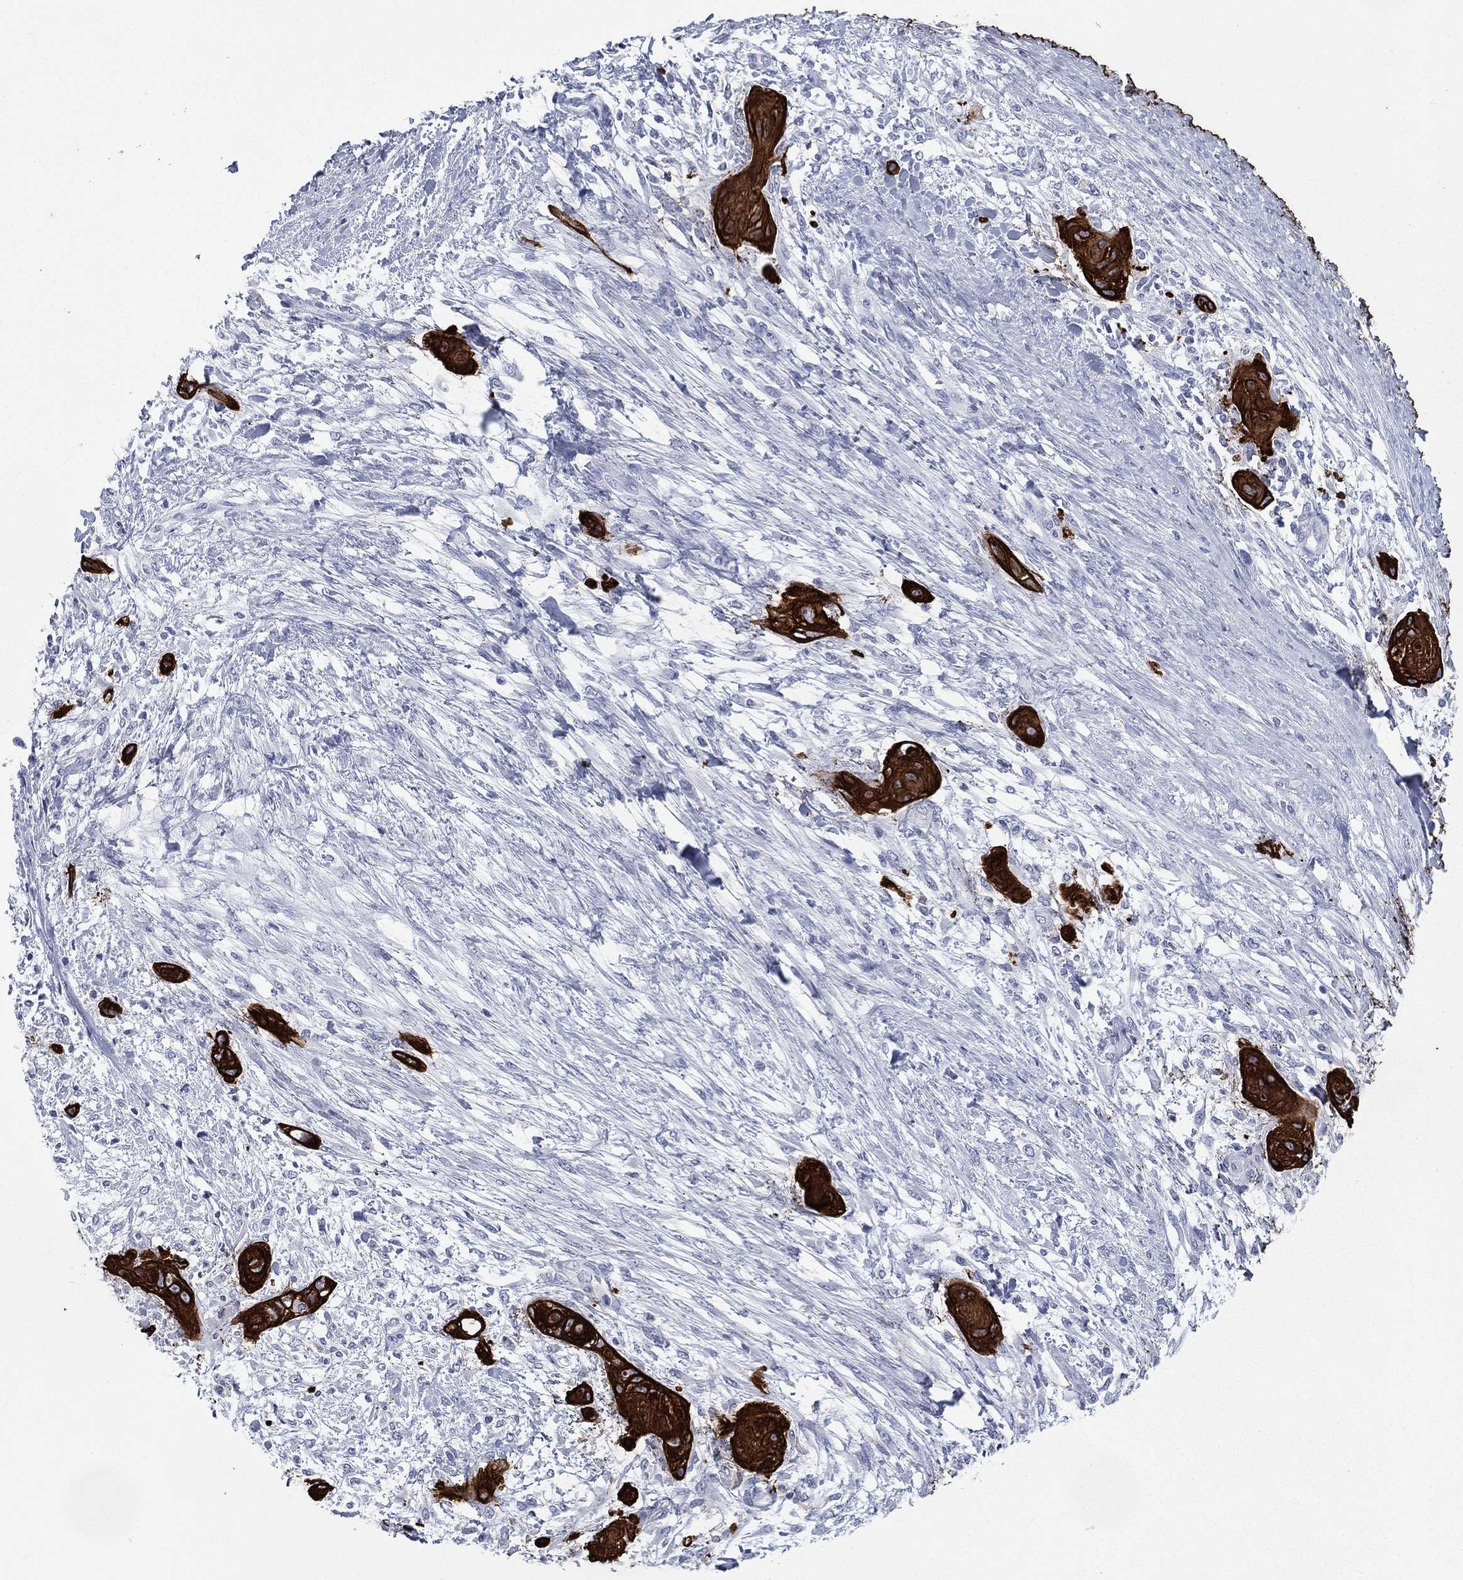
{"staining": {"intensity": "strong", "quantity": ">75%", "location": "cytoplasmic/membranous"}, "tissue": "skin cancer", "cell_type": "Tumor cells", "image_type": "cancer", "snomed": [{"axis": "morphology", "description": "Squamous cell carcinoma, NOS"}, {"axis": "topography", "description": "Skin"}], "caption": "A histopathology image of human skin cancer (squamous cell carcinoma) stained for a protein shows strong cytoplasmic/membranous brown staining in tumor cells.", "gene": "KRT7", "patient": {"sex": "male", "age": 62}}